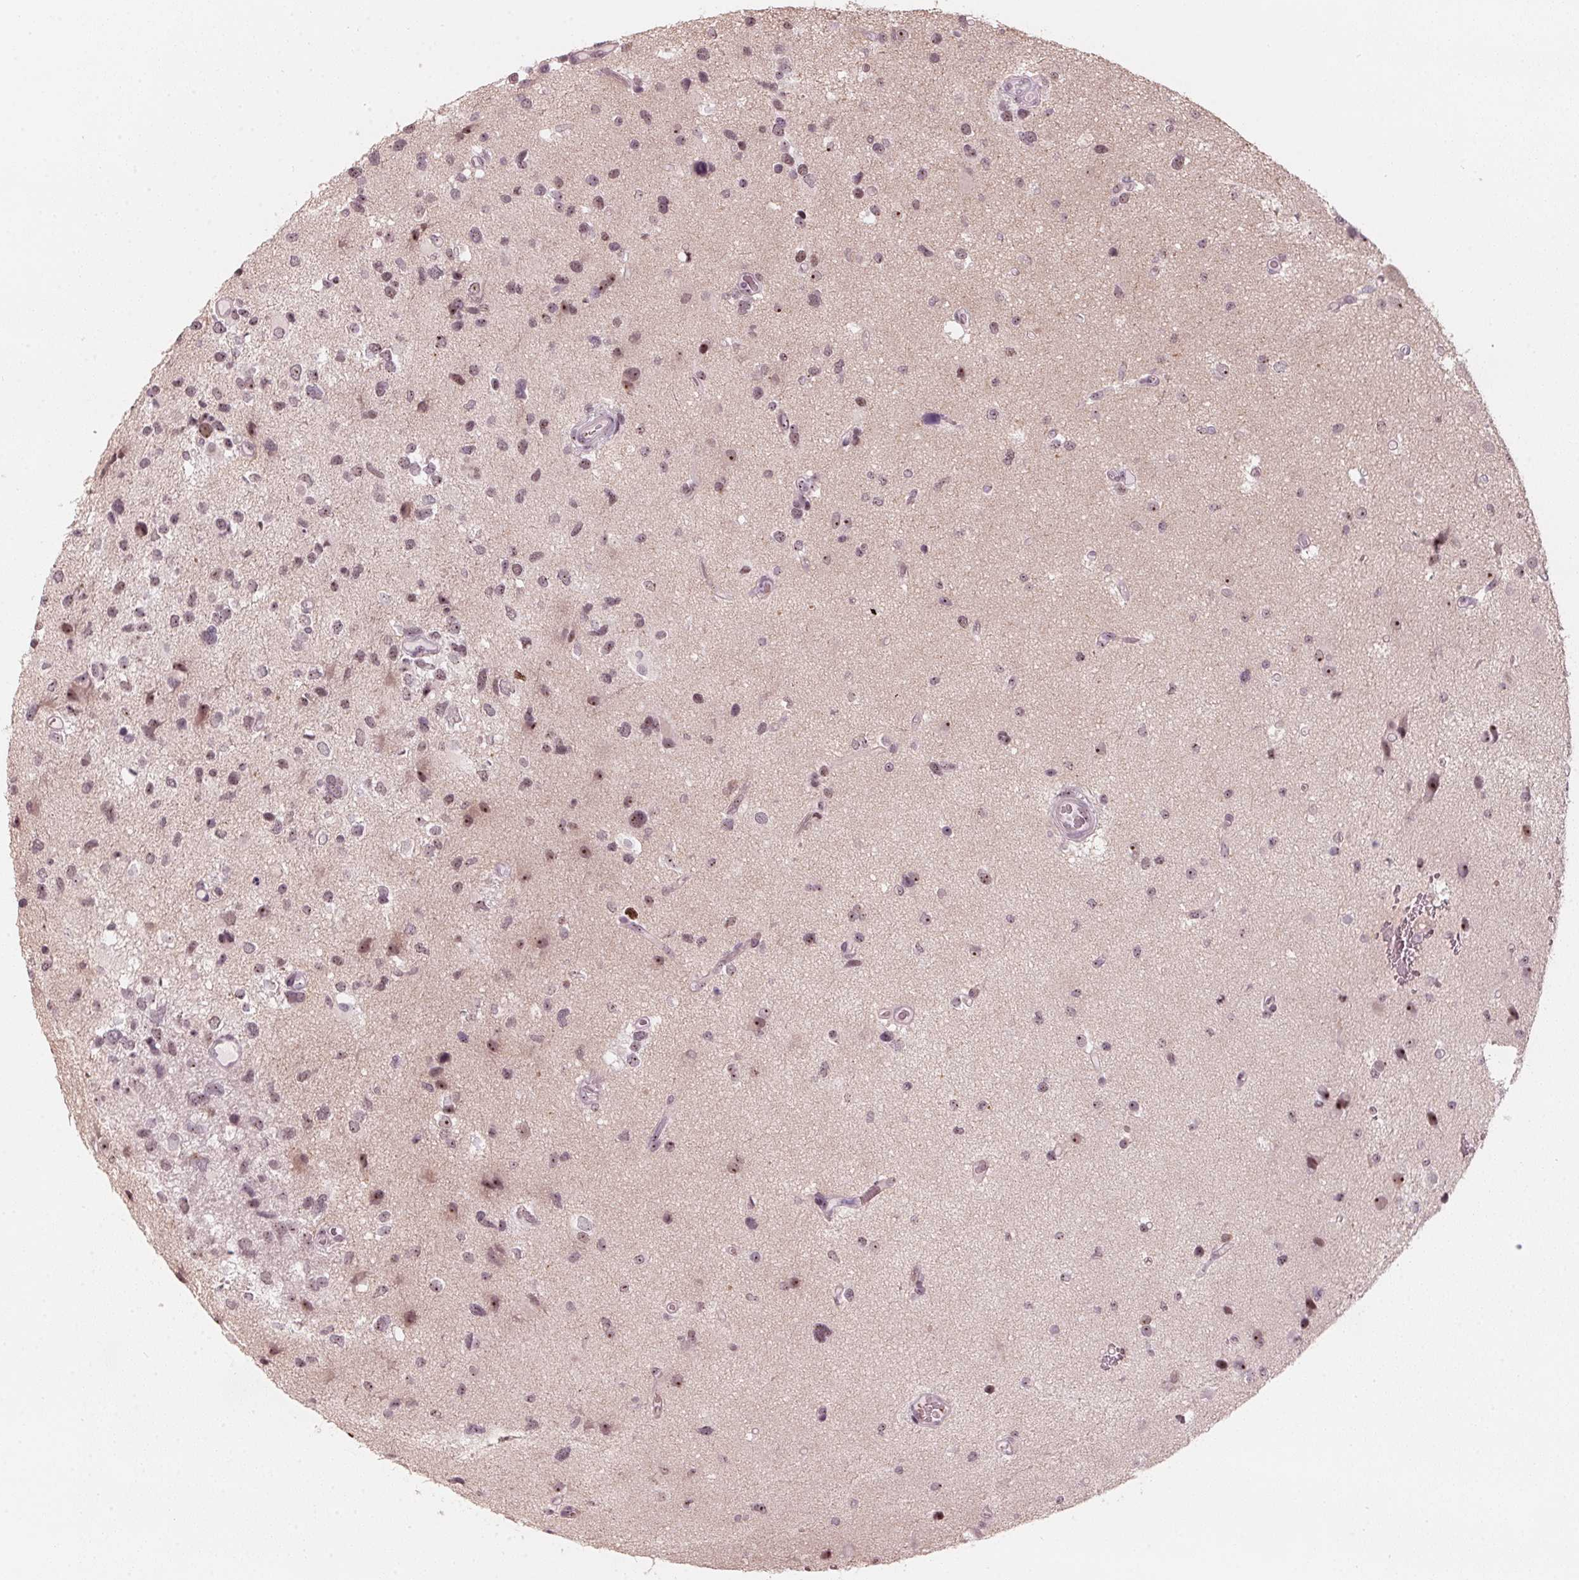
{"staining": {"intensity": "weak", "quantity": ">75%", "location": "nuclear"}, "tissue": "glioma", "cell_type": "Tumor cells", "image_type": "cancer", "snomed": [{"axis": "morphology", "description": "Glioma, malignant, Low grade"}, {"axis": "topography", "description": "Brain"}], "caption": "Protein staining shows weak nuclear expression in about >75% of tumor cells in glioma.", "gene": "DNTTIP2", "patient": {"sex": "female", "age": 32}}